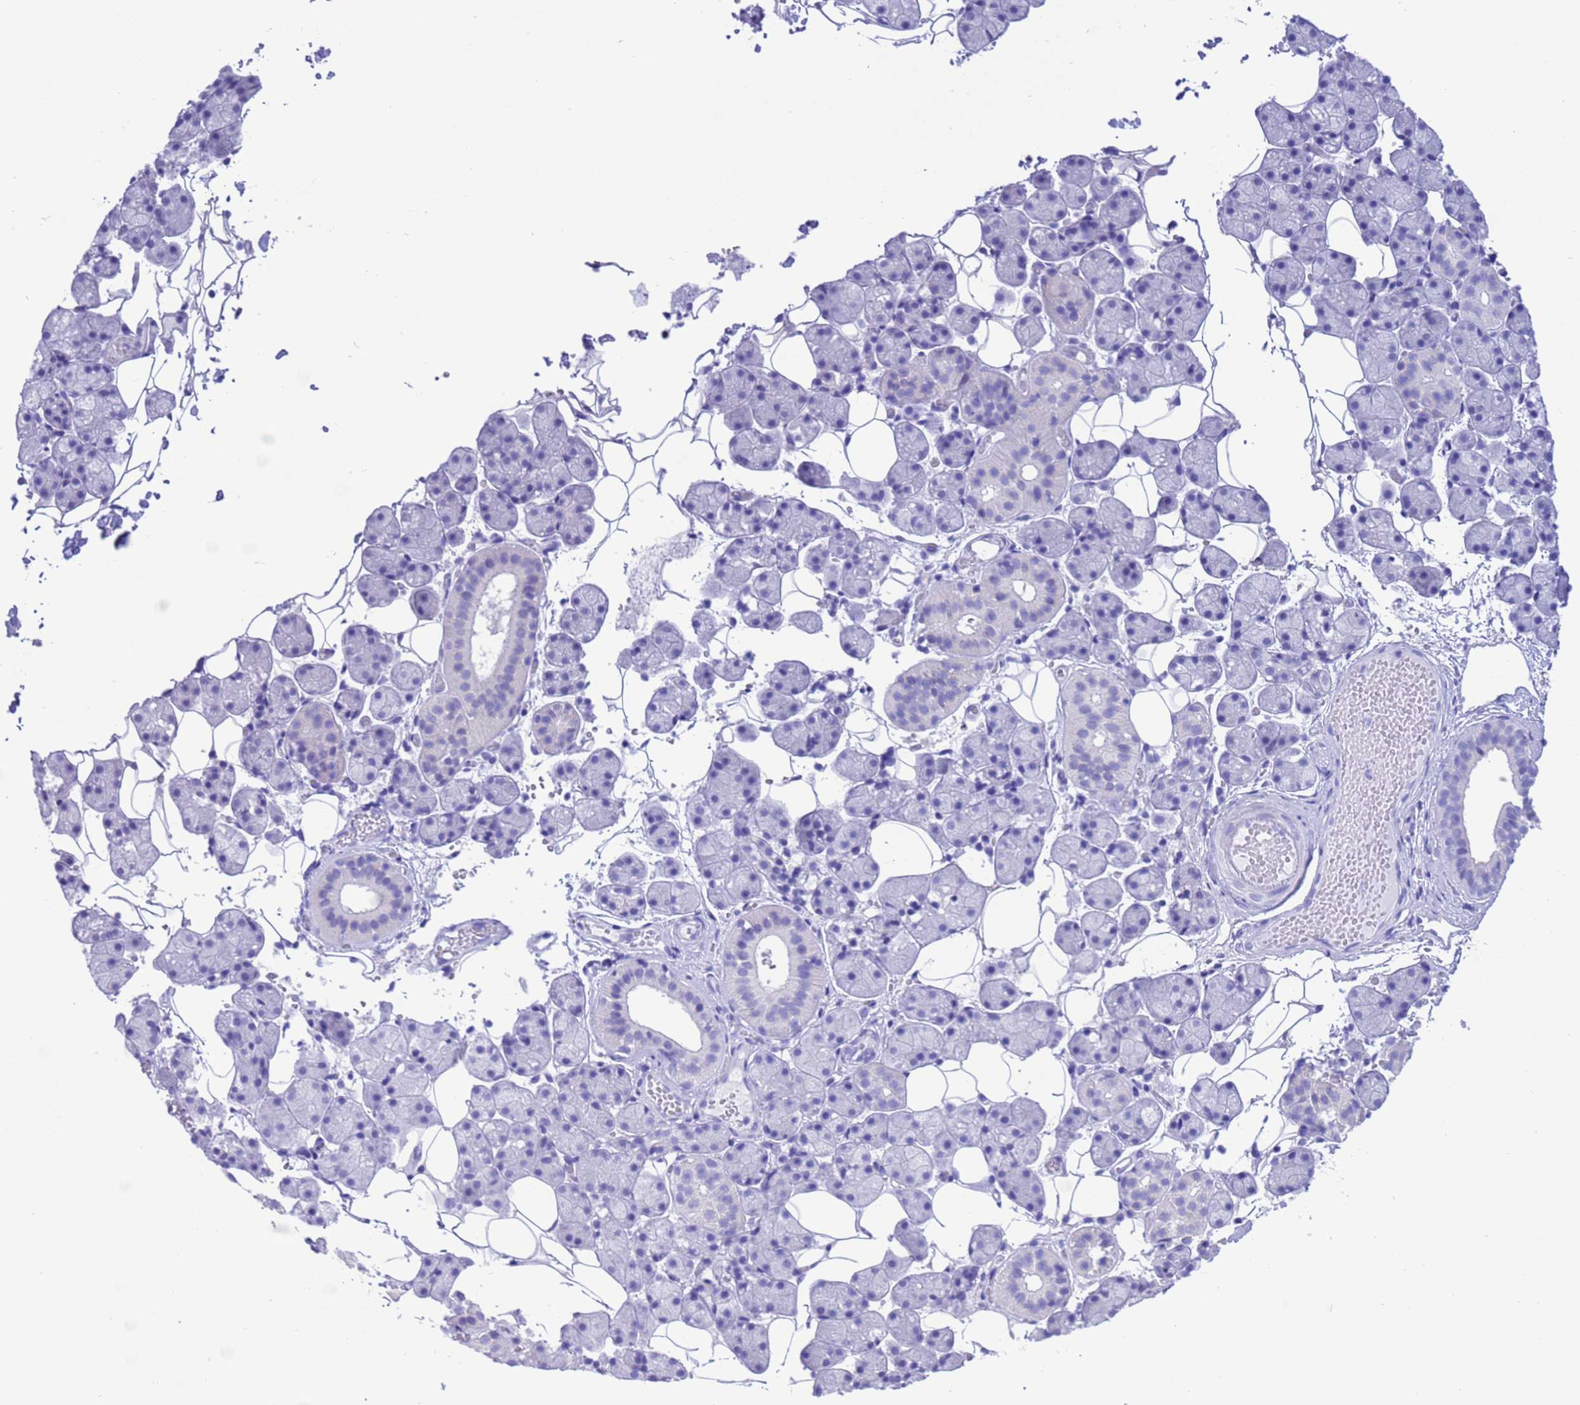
{"staining": {"intensity": "negative", "quantity": "none", "location": "none"}, "tissue": "salivary gland", "cell_type": "Glandular cells", "image_type": "normal", "snomed": [{"axis": "morphology", "description": "Normal tissue, NOS"}, {"axis": "topography", "description": "Salivary gland"}], "caption": "This is a histopathology image of immunohistochemistry staining of benign salivary gland, which shows no staining in glandular cells. The staining is performed using DAB brown chromogen with nuclei counter-stained in using hematoxylin.", "gene": "GSTM1", "patient": {"sex": "female", "age": 33}}